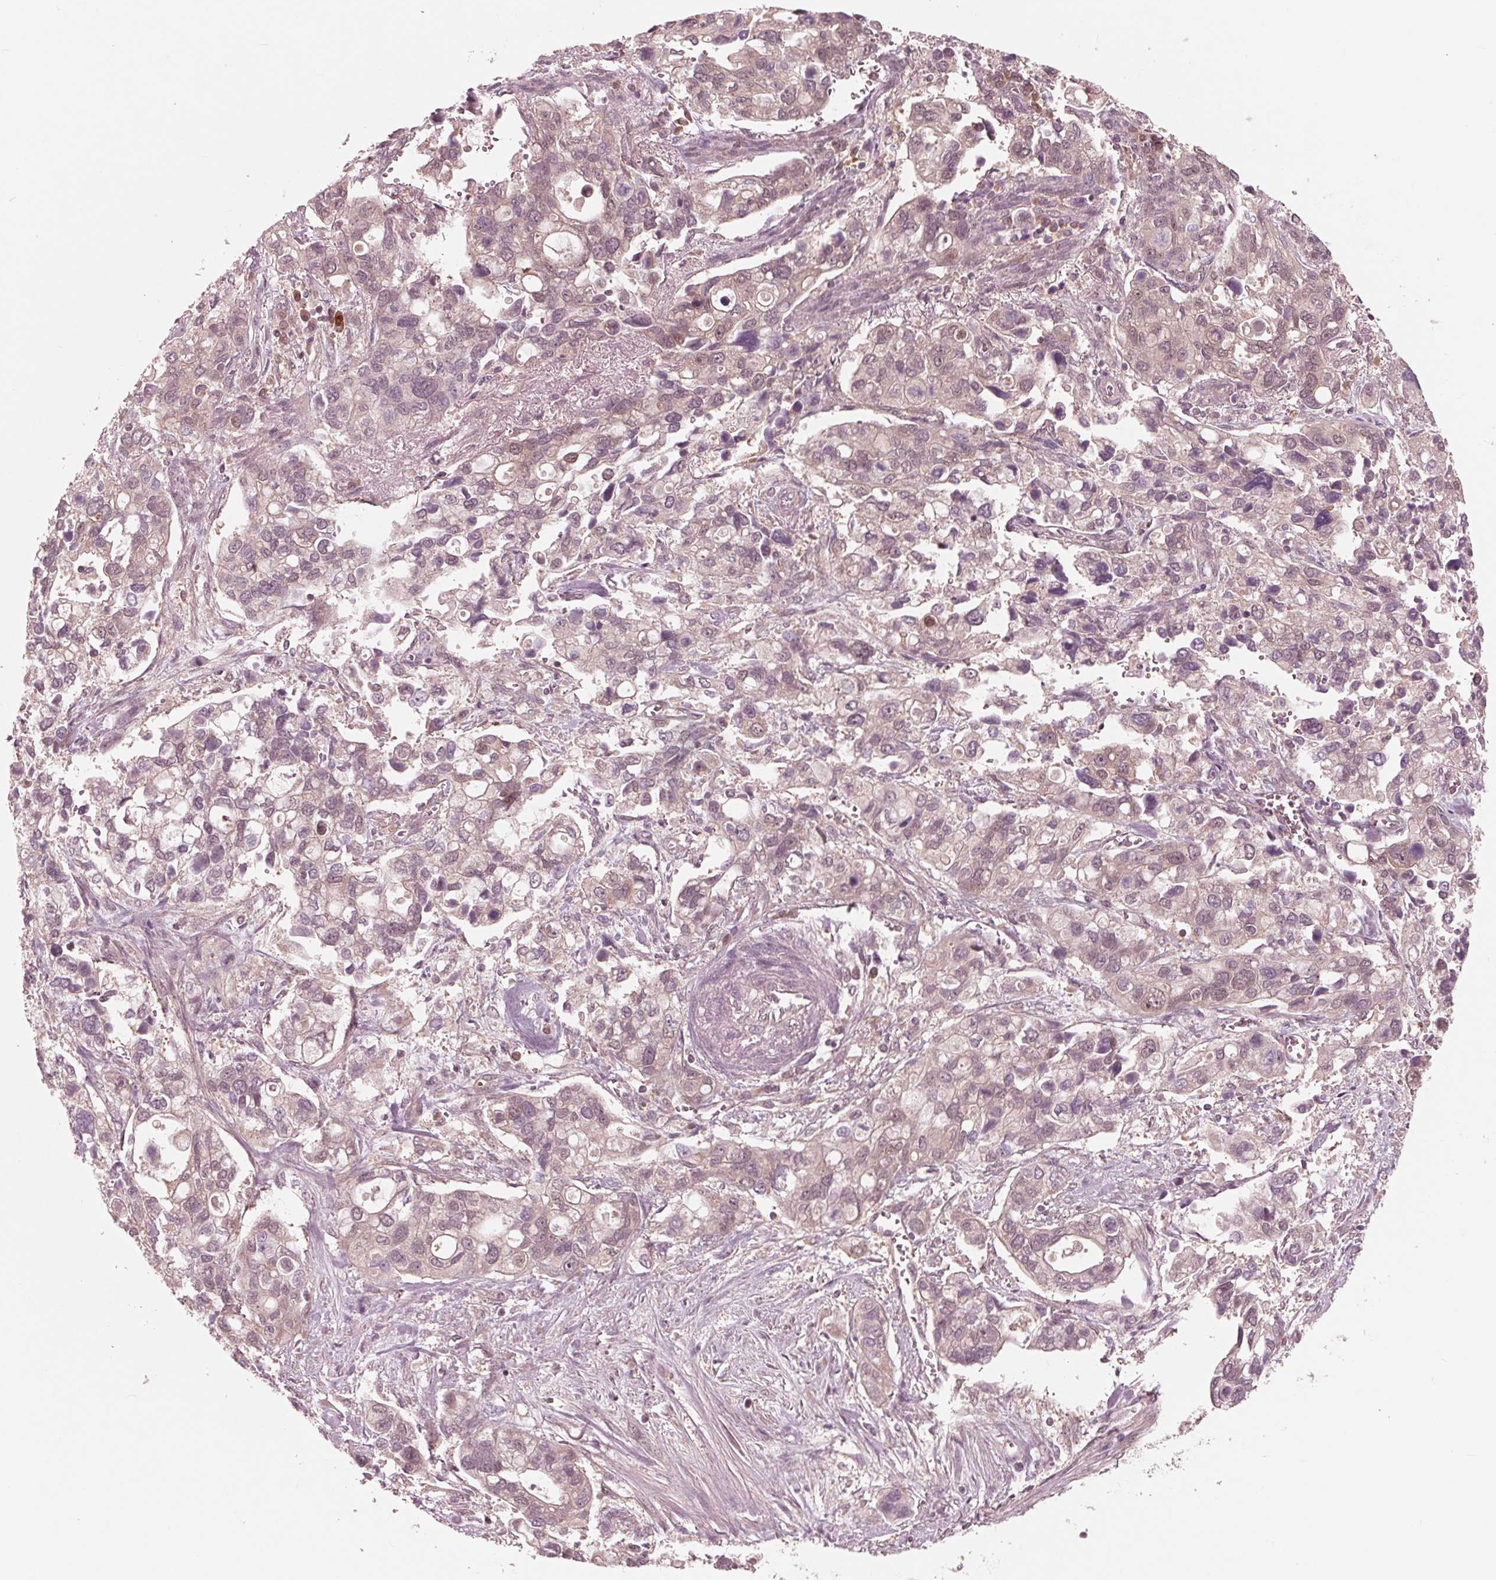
{"staining": {"intensity": "weak", "quantity": "<25%", "location": "cytoplasmic/membranous"}, "tissue": "stomach cancer", "cell_type": "Tumor cells", "image_type": "cancer", "snomed": [{"axis": "morphology", "description": "Adenocarcinoma, NOS"}, {"axis": "topography", "description": "Stomach, upper"}], "caption": "Immunohistochemistry of human adenocarcinoma (stomach) displays no staining in tumor cells. Brightfield microscopy of immunohistochemistry stained with DAB (brown) and hematoxylin (blue), captured at high magnification.", "gene": "UBALD1", "patient": {"sex": "female", "age": 81}}